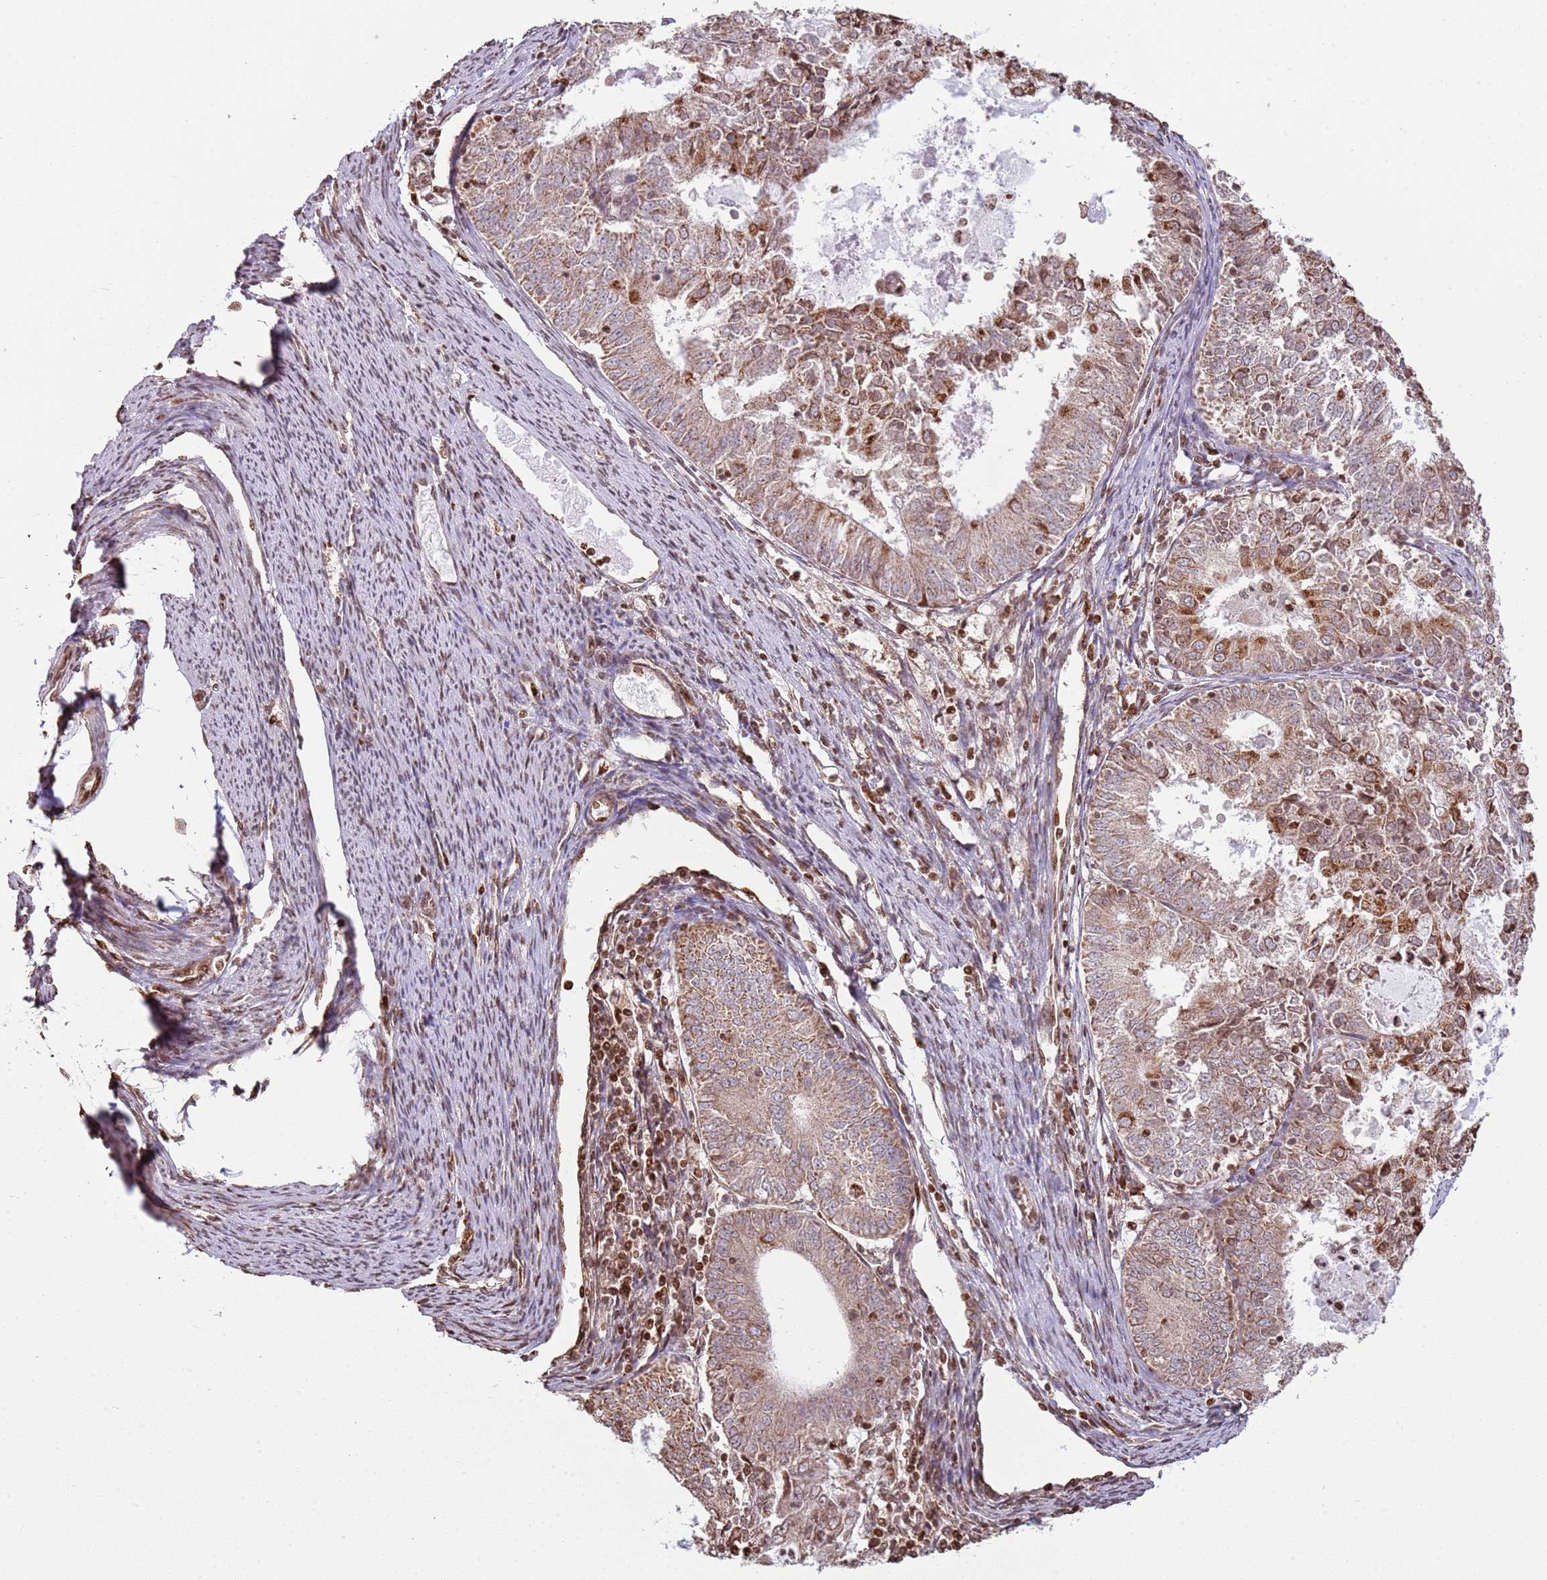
{"staining": {"intensity": "moderate", "quantity": ">75%", "location": "cytoplasmic/membranous"}, "tissue": "endometrial cancer", "cell_type": "Tumor cells", "image_type": "cancer", "snomed": [{"axis": "morphology", "description": "Adenocarcinoma, NOS"}, {"axis": "topography", "description": "Endometrium"}], "caption": "IHC of human endometrial cancer reveals medium levels of moderate cytoplasmic/membranous expression in about >75% of tumor cells.", "gene": "SCAF1", "patient": {"sex": "female", "age": 57}}